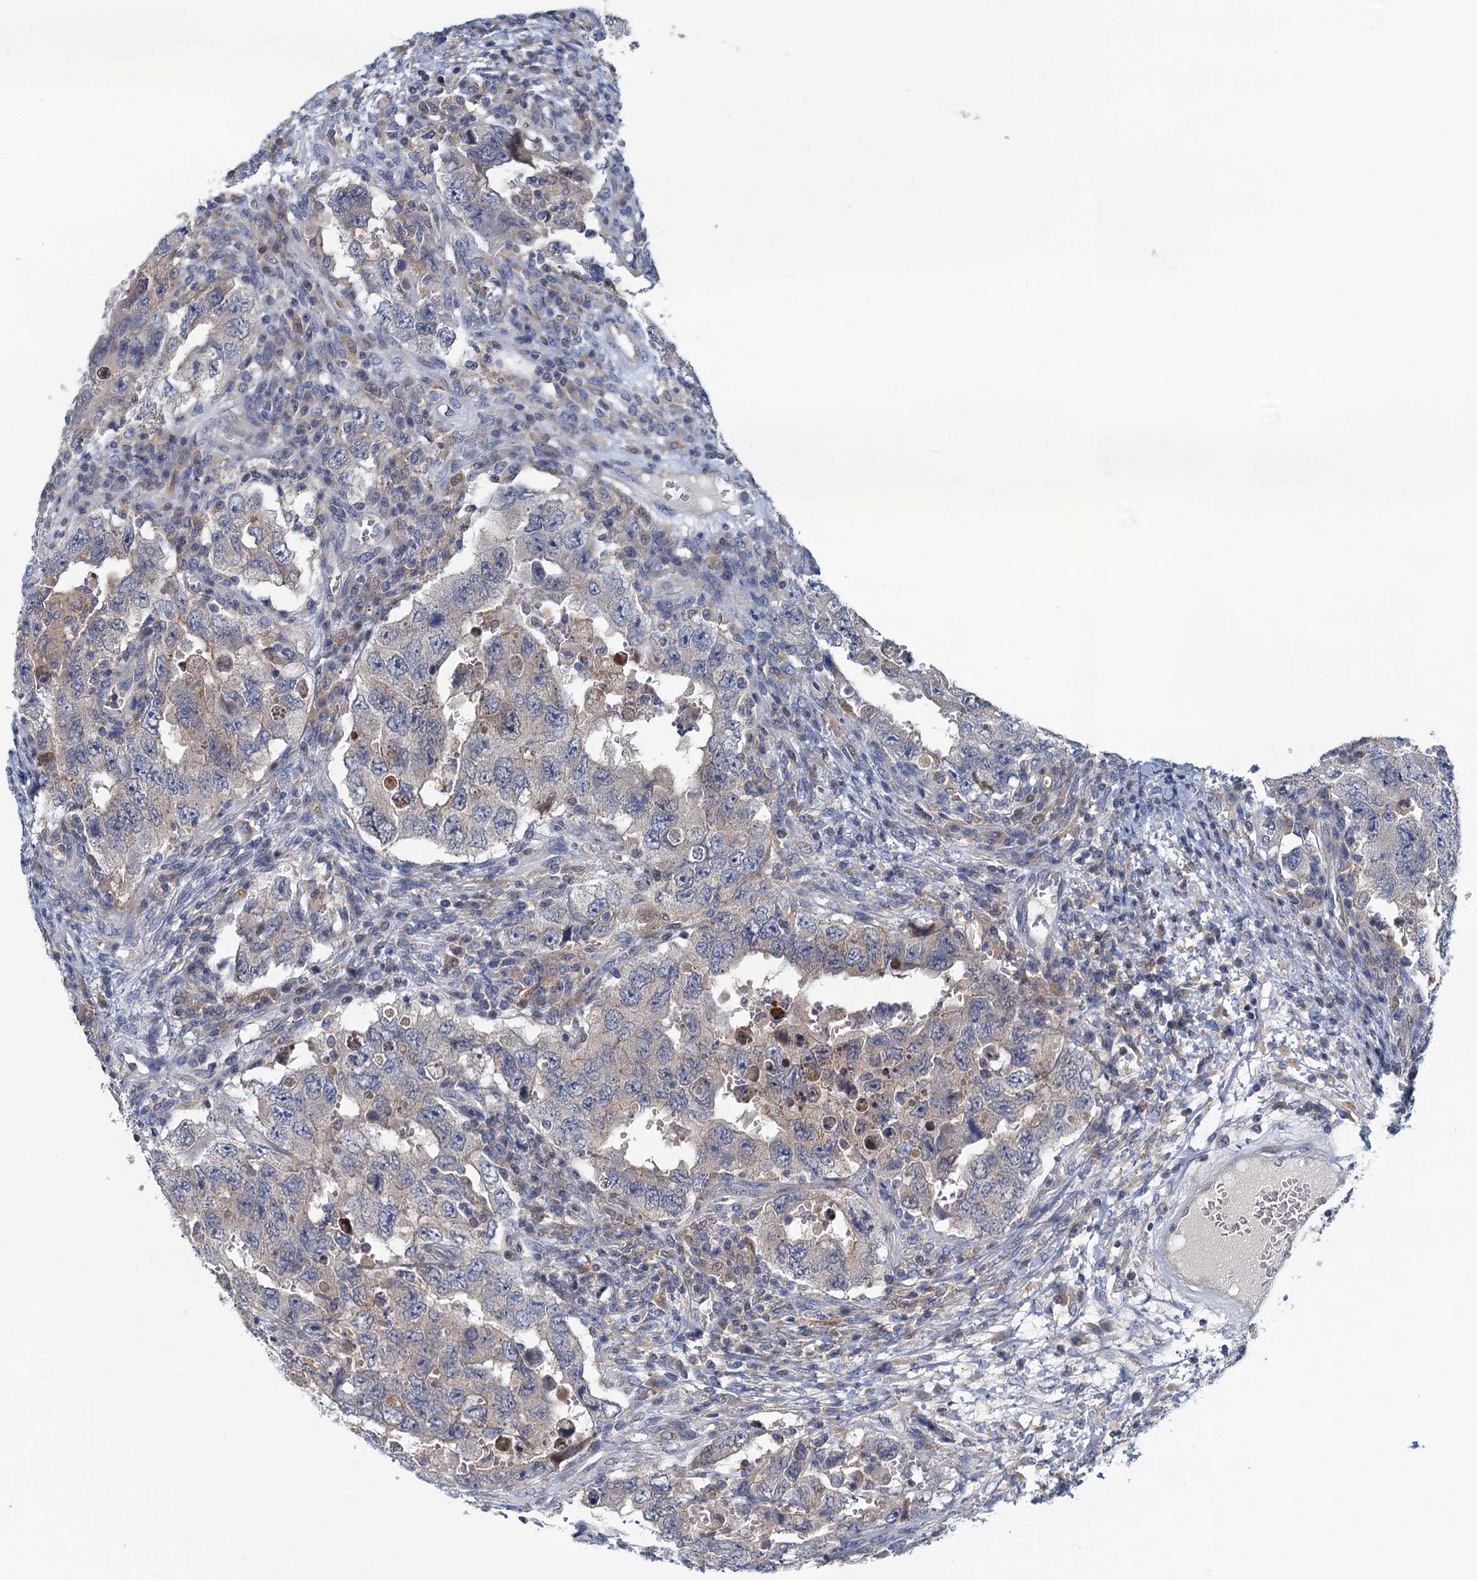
{"staining": {"intensity": "weak", "quantity": "<25%", "location": "cytoplasmic/membranous"}, "tissue": "testis cancer", "cell_type": "Tumor cells", "image_type": "cancer", "snomed": [{"axis": "morphology", "description": "Carcinoma, Embryonal, NOS"}, {"axis": "topography", "description": "Testis"}], "caption": "This is an immunohistochemistry image of human testis embryonal carcinoma. There is no positivity in tumor cells.", "gene": "NCKAP1L", "patient": {"sex": "male", "age": 26}}